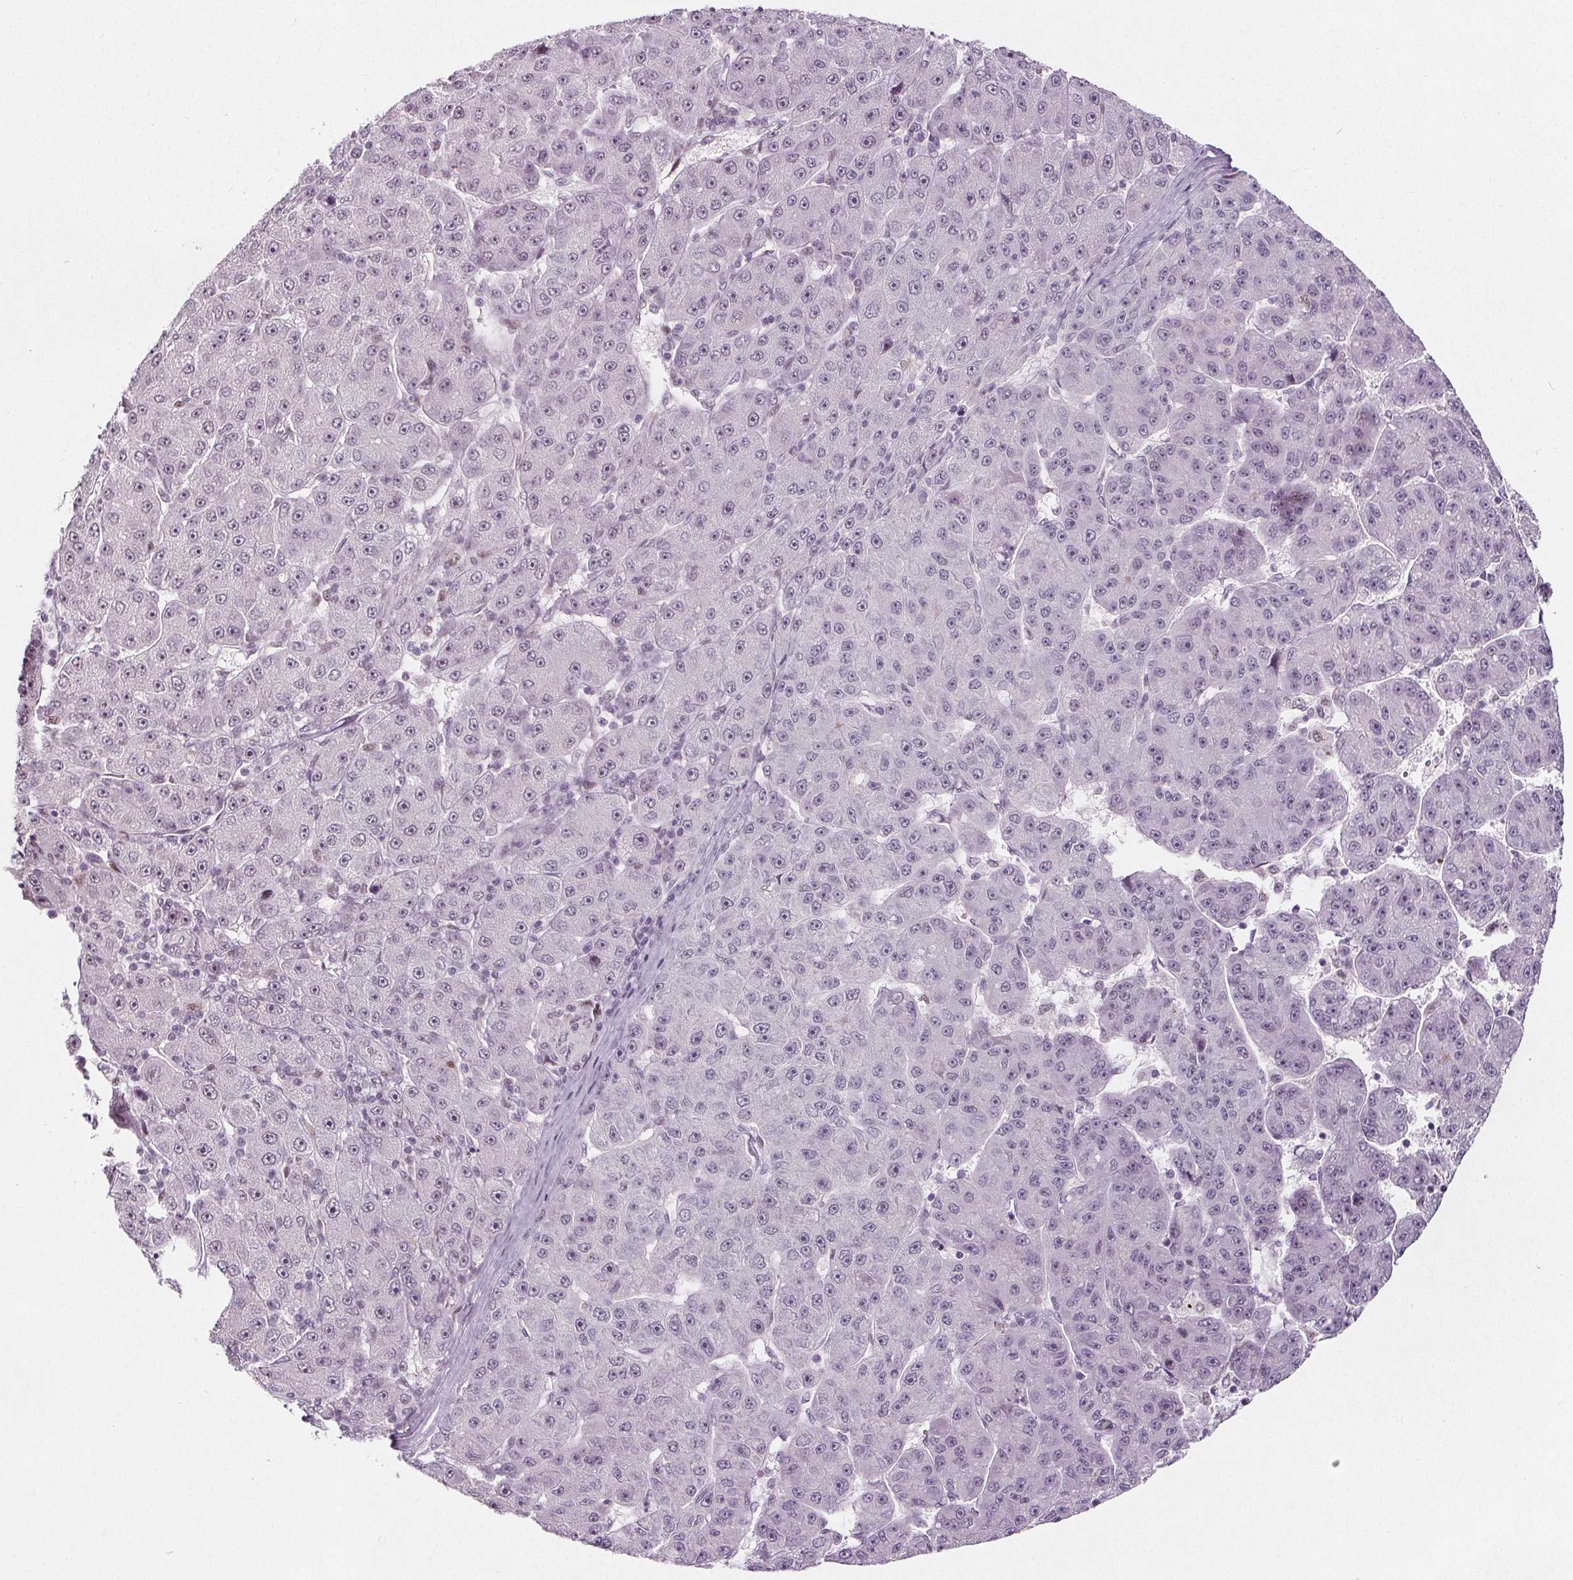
{"staining": {"intensity": "weak", "quantity": "<25%", "location": "nuclear"}, "tissue": "liver cancer", "cell_type": "Tumor cells", "image_type": "cancer", "snomed": [{"axis": "morphology", "description": "Carcinoma, Hepatocellular, NOS"}, {"axis": "topography", "description": "Liver"}], "caption": "High magnification brightfield microscopy of hepatocellular carcinoma (liver) stained with DAB (brown) and counterstained with hematoxylin (blue): tumor cells show no significant expression.", "gene": "TAF6L", "patient": {"sex": "male", "age": 67}}